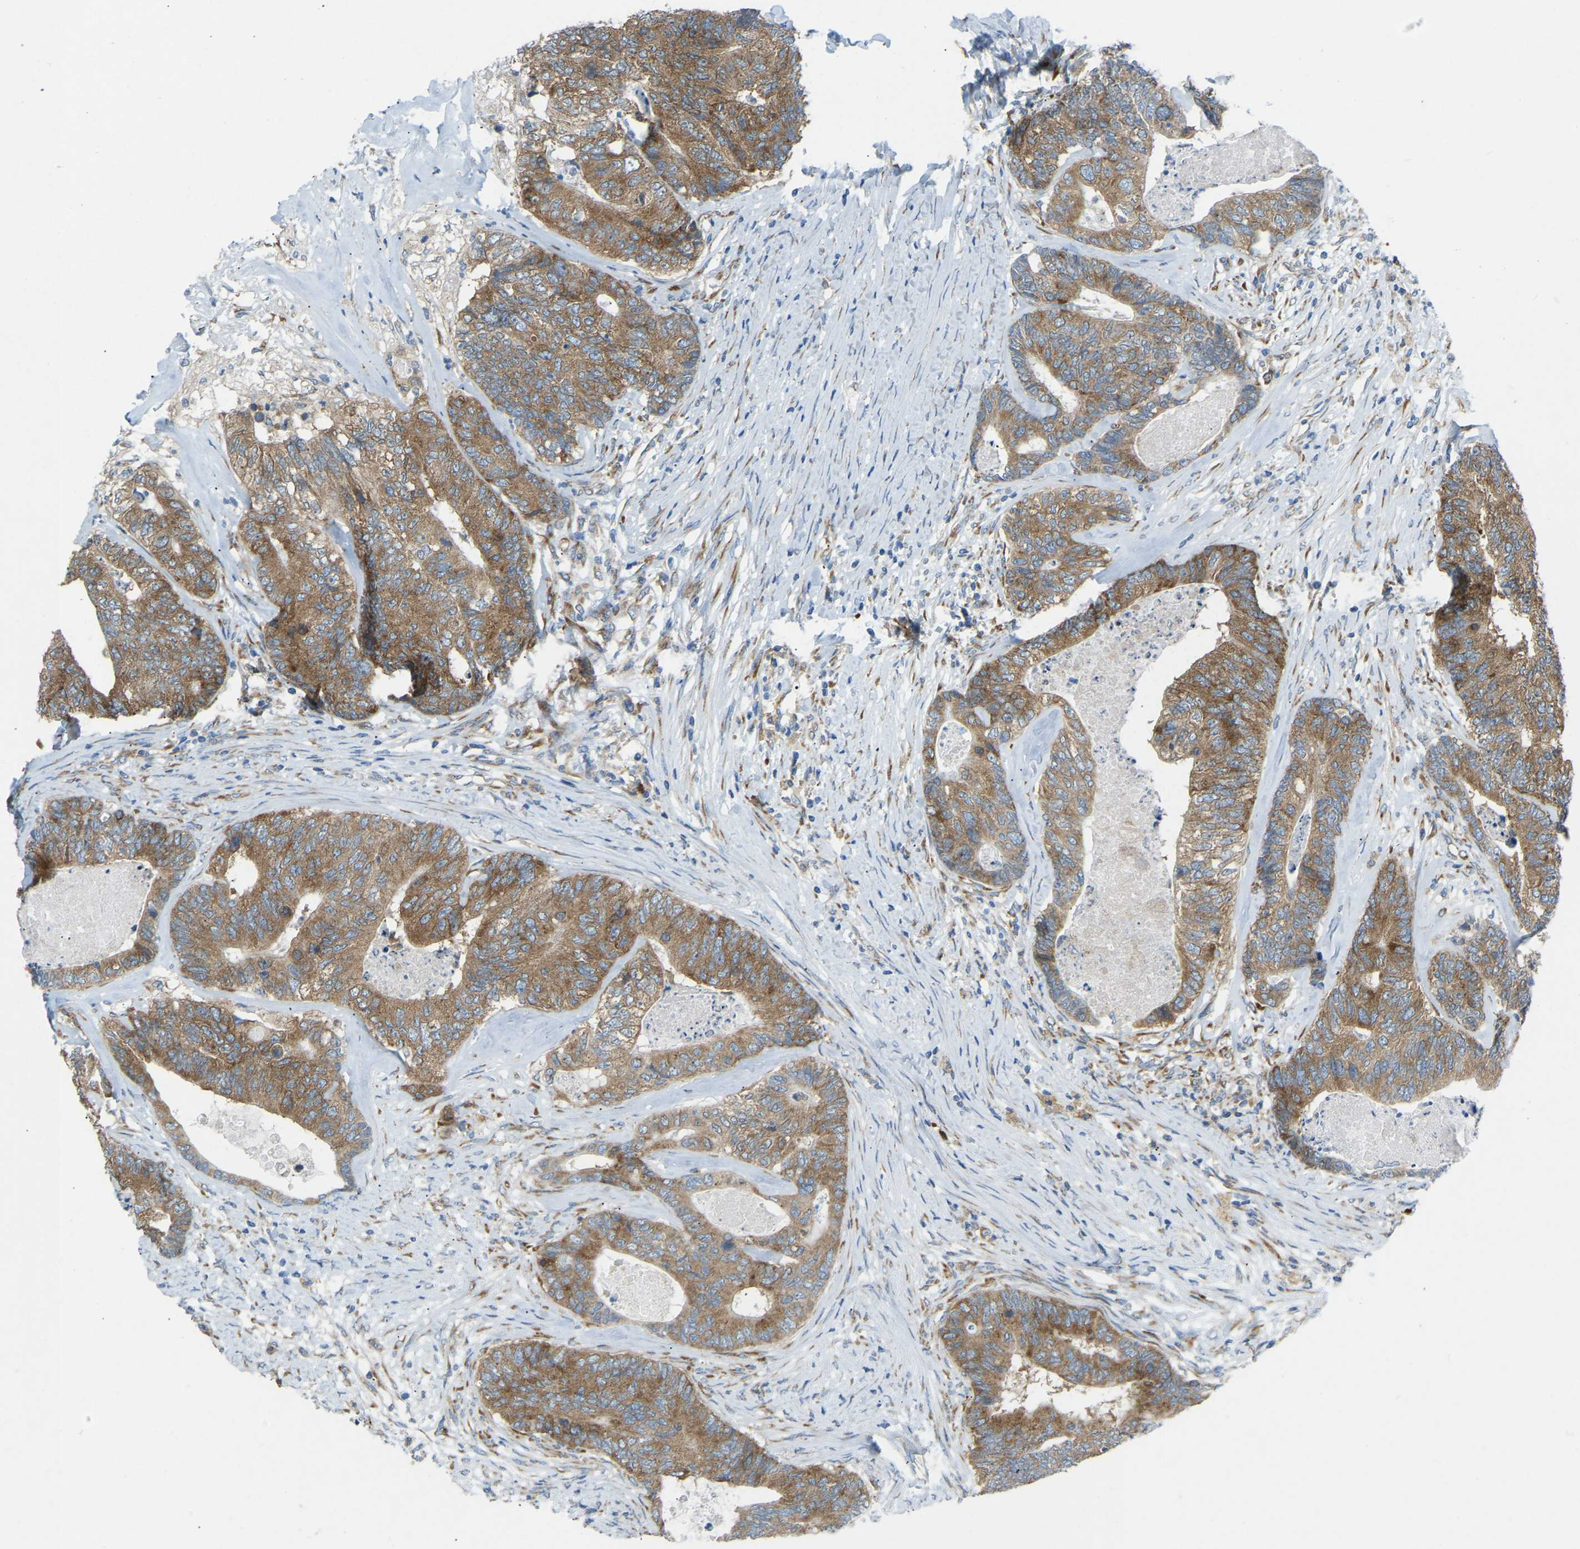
{"staining": {"intensity": "moderate", "quantity": ">75%", "location": "cytoplasmic/membranous"}, "tissue": "colorectal cancer", "cell_type": "Tumor cells", "image_type": "cancer", "snomed": [{"axis": "morphology", "description": "Adenocarcinoma, NOS"}, {"axis": "topography", "description": "Colon"}], "caption": "Protein expression analysis of human colorectal adenocarcinoma reveals moderate cytoplasmic/membranous expression in approximately >75% of tumor cells.", "gene": "SND1", "patient": {"sex": "female", "age": 67}}